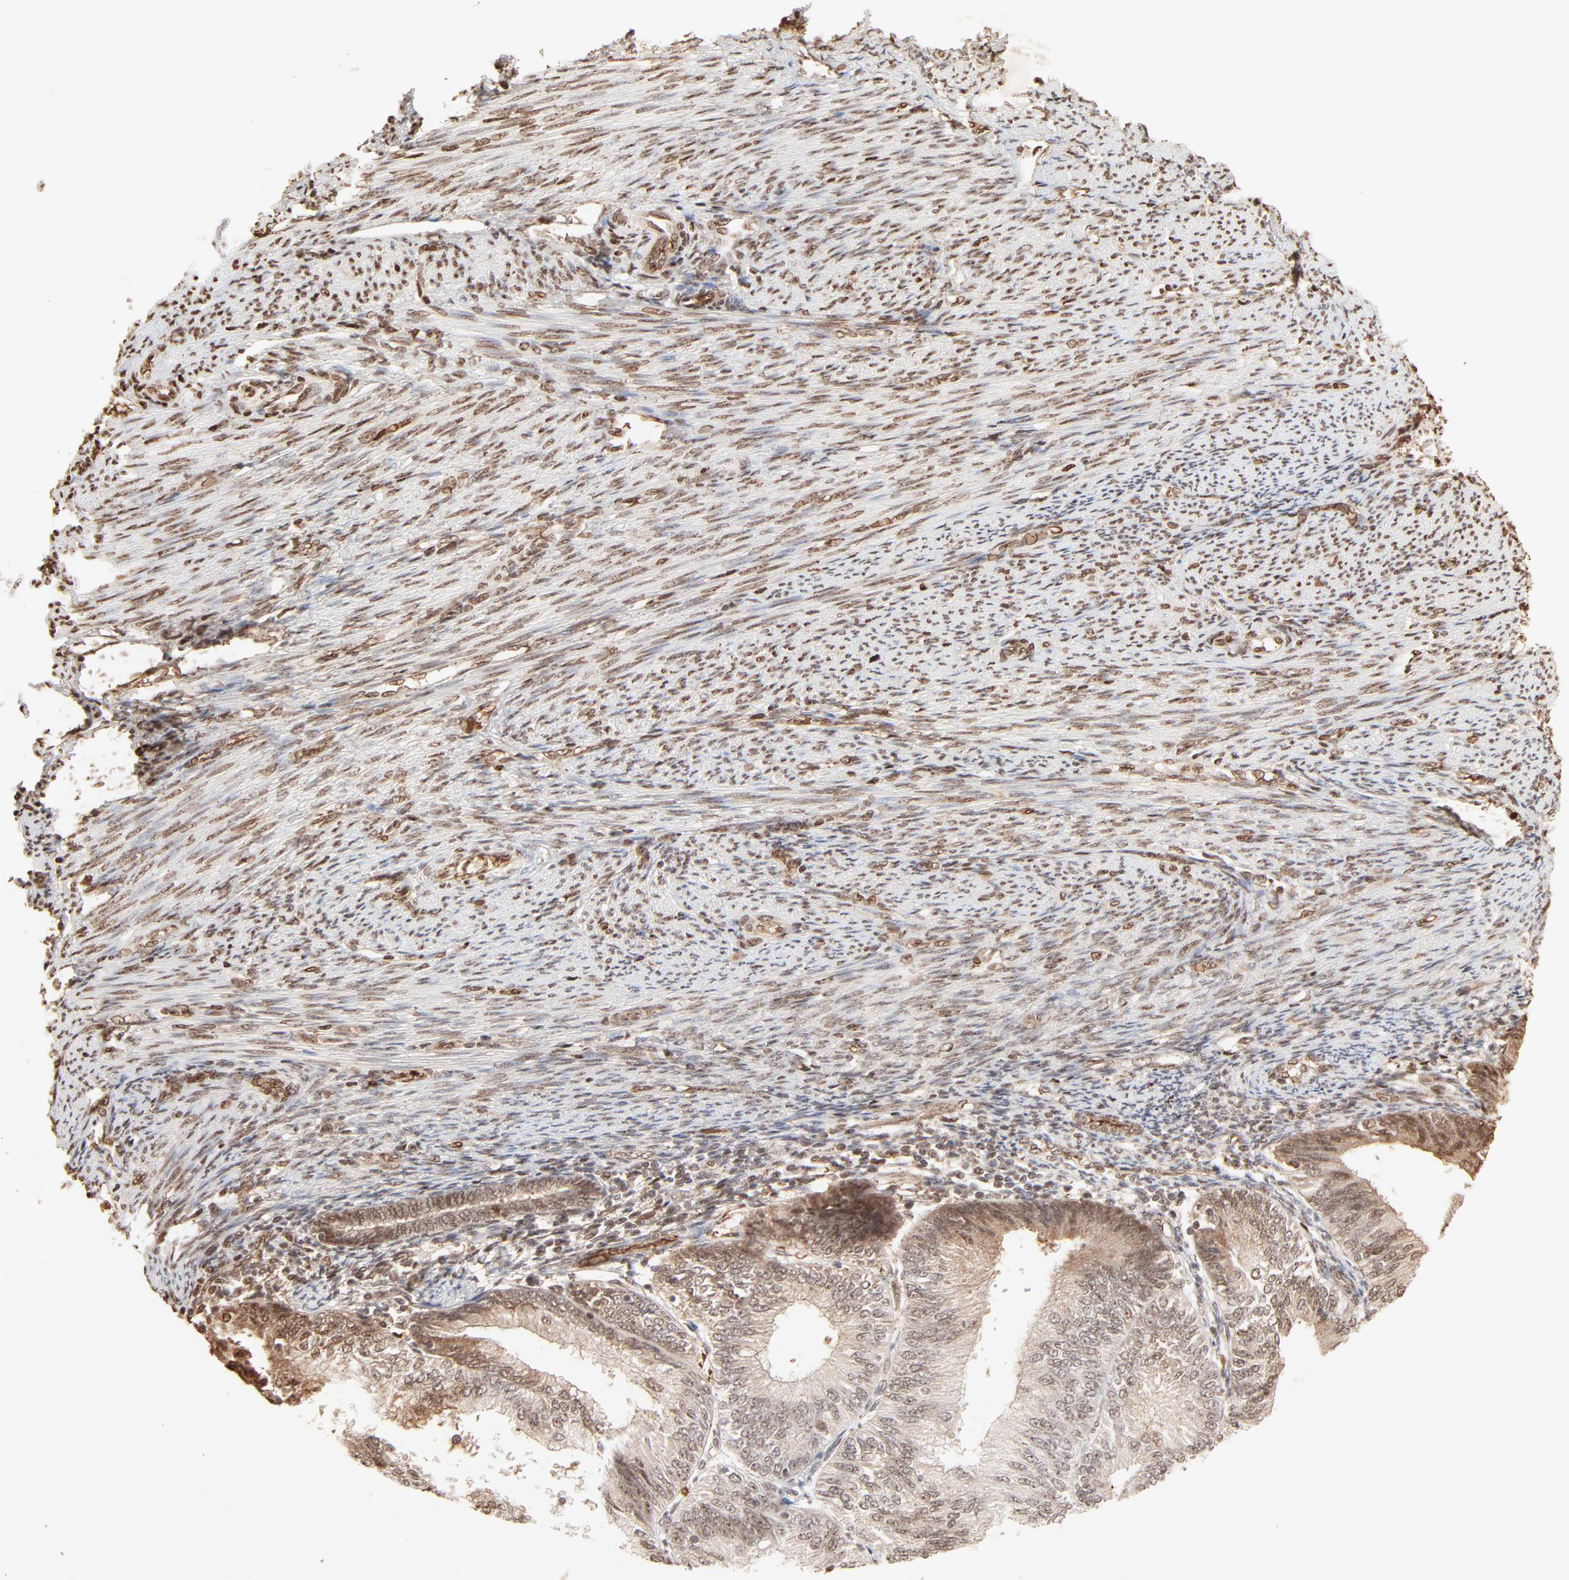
{"staining": {"intensity": "weak", "quantity": "<25%", "location": "nuclear"}, "tissue": "endometrial cancer", "cell_type": "Tumor cells", "image_type": "cancer", "snomed": [{"axis": "morphology", "description": "Adenocarcinoma, NOS"}, {"axis": "topography", "description": "Endometrium"}], "caption": "Tumor cells are negative for protein expression in human endometrial cancer (adenocarcinoma). (Brightfield microscopy of DAB immunohistochemistry at high magnification).", "gene": "FAM50A", "patient": {"sex": "female", "age": 55}}